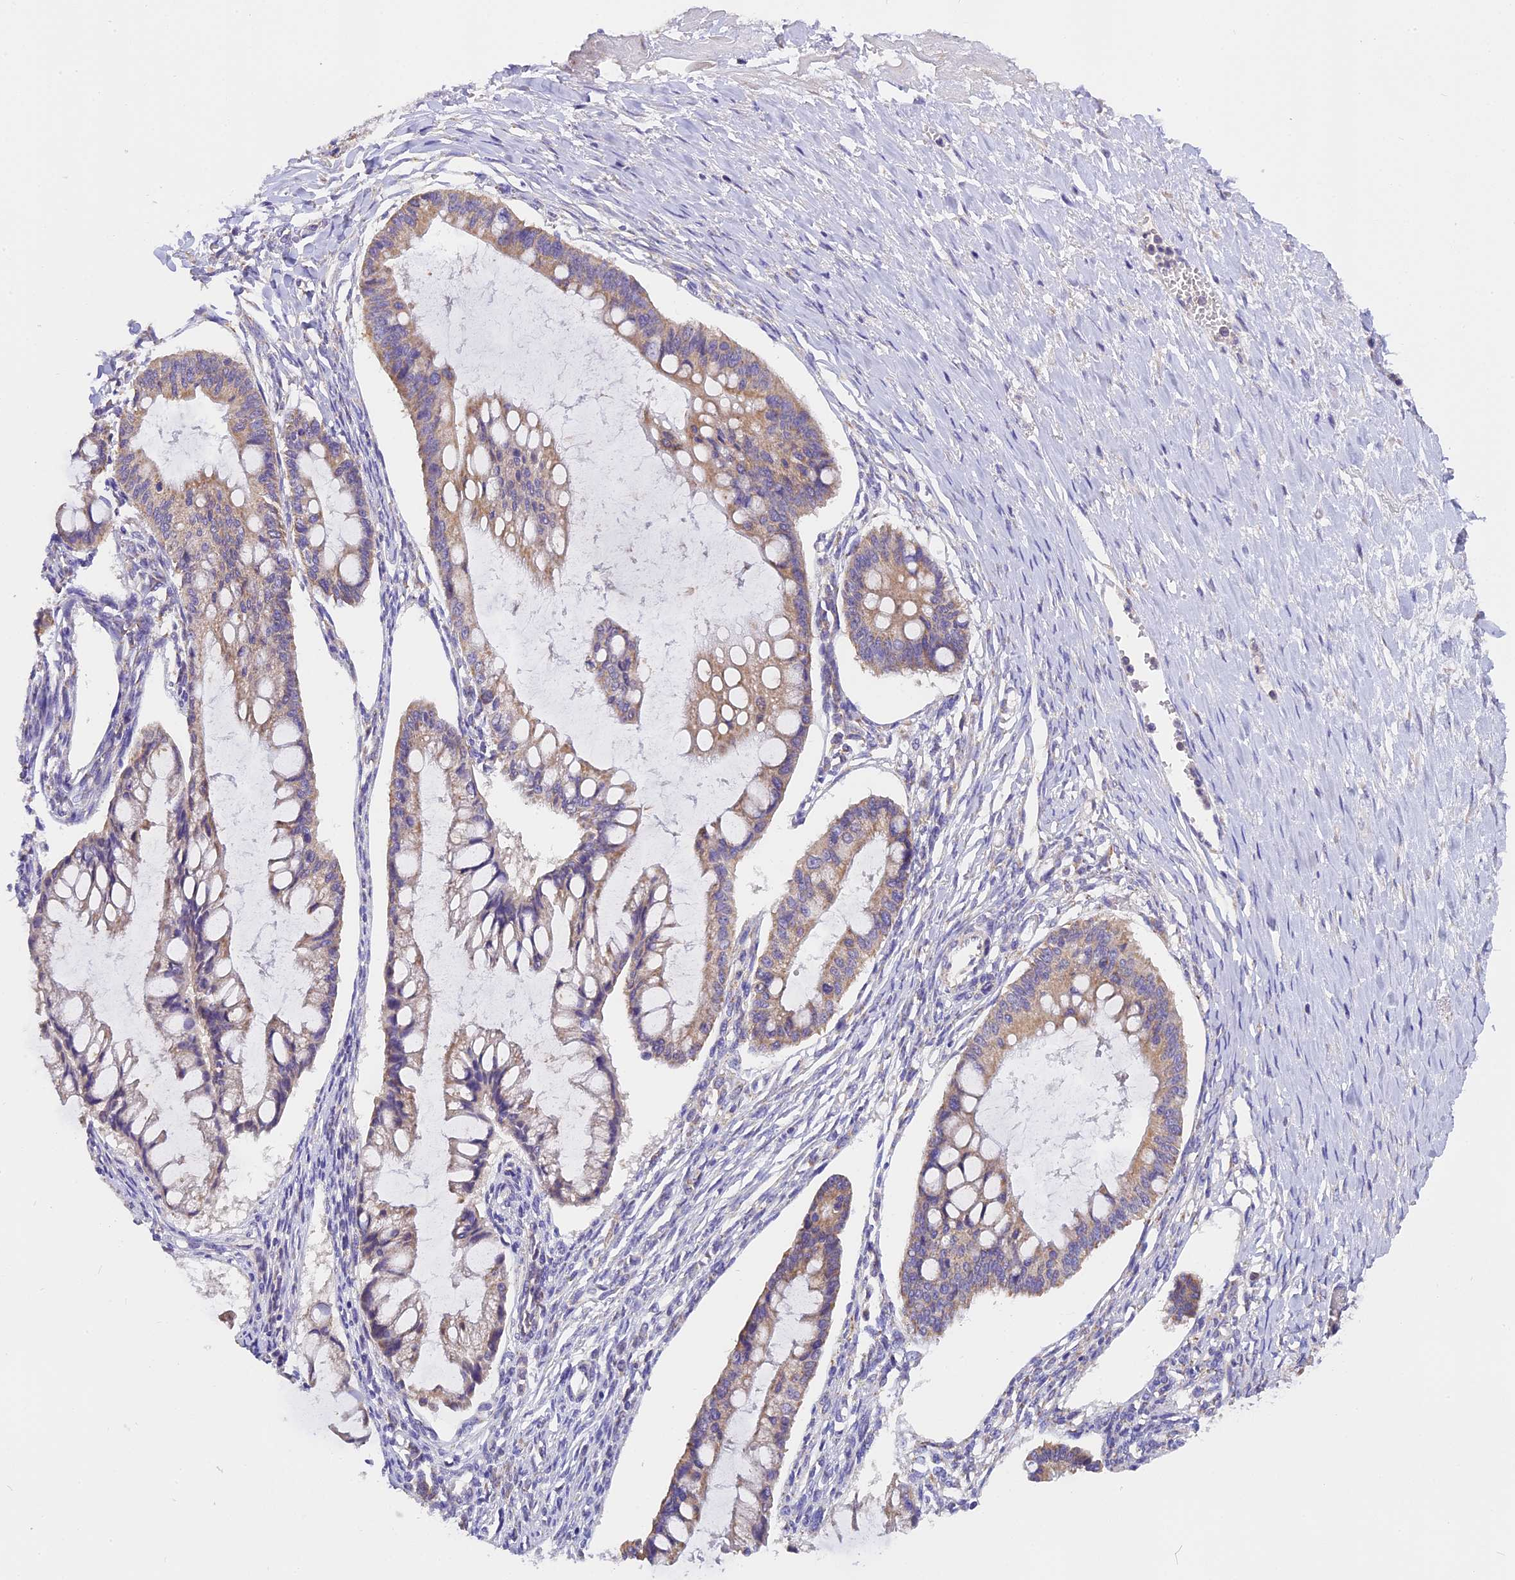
{"staining": {"intensity": "weak", "quantity": "25%-75%", "location": "cytoplasmic/membranous"}, "tissue": "ovarian cancer", "cell_type": "Tumor cells", "image_type": "cancer", "snomed": [{"axis": "morphology", "description": "Cystadenocarcinoma, mucinous, NOS"}, {"axis": "topography", "description": "Ovary"}], "caption": "Mucinous cystadenocarcinoma (ovarian) stained for a protein demonstrates weak cytoplasmic/membranous positivity in tumor cells.", "gene": "MGME1", "patient": {"sex": "female", "age": 73}}